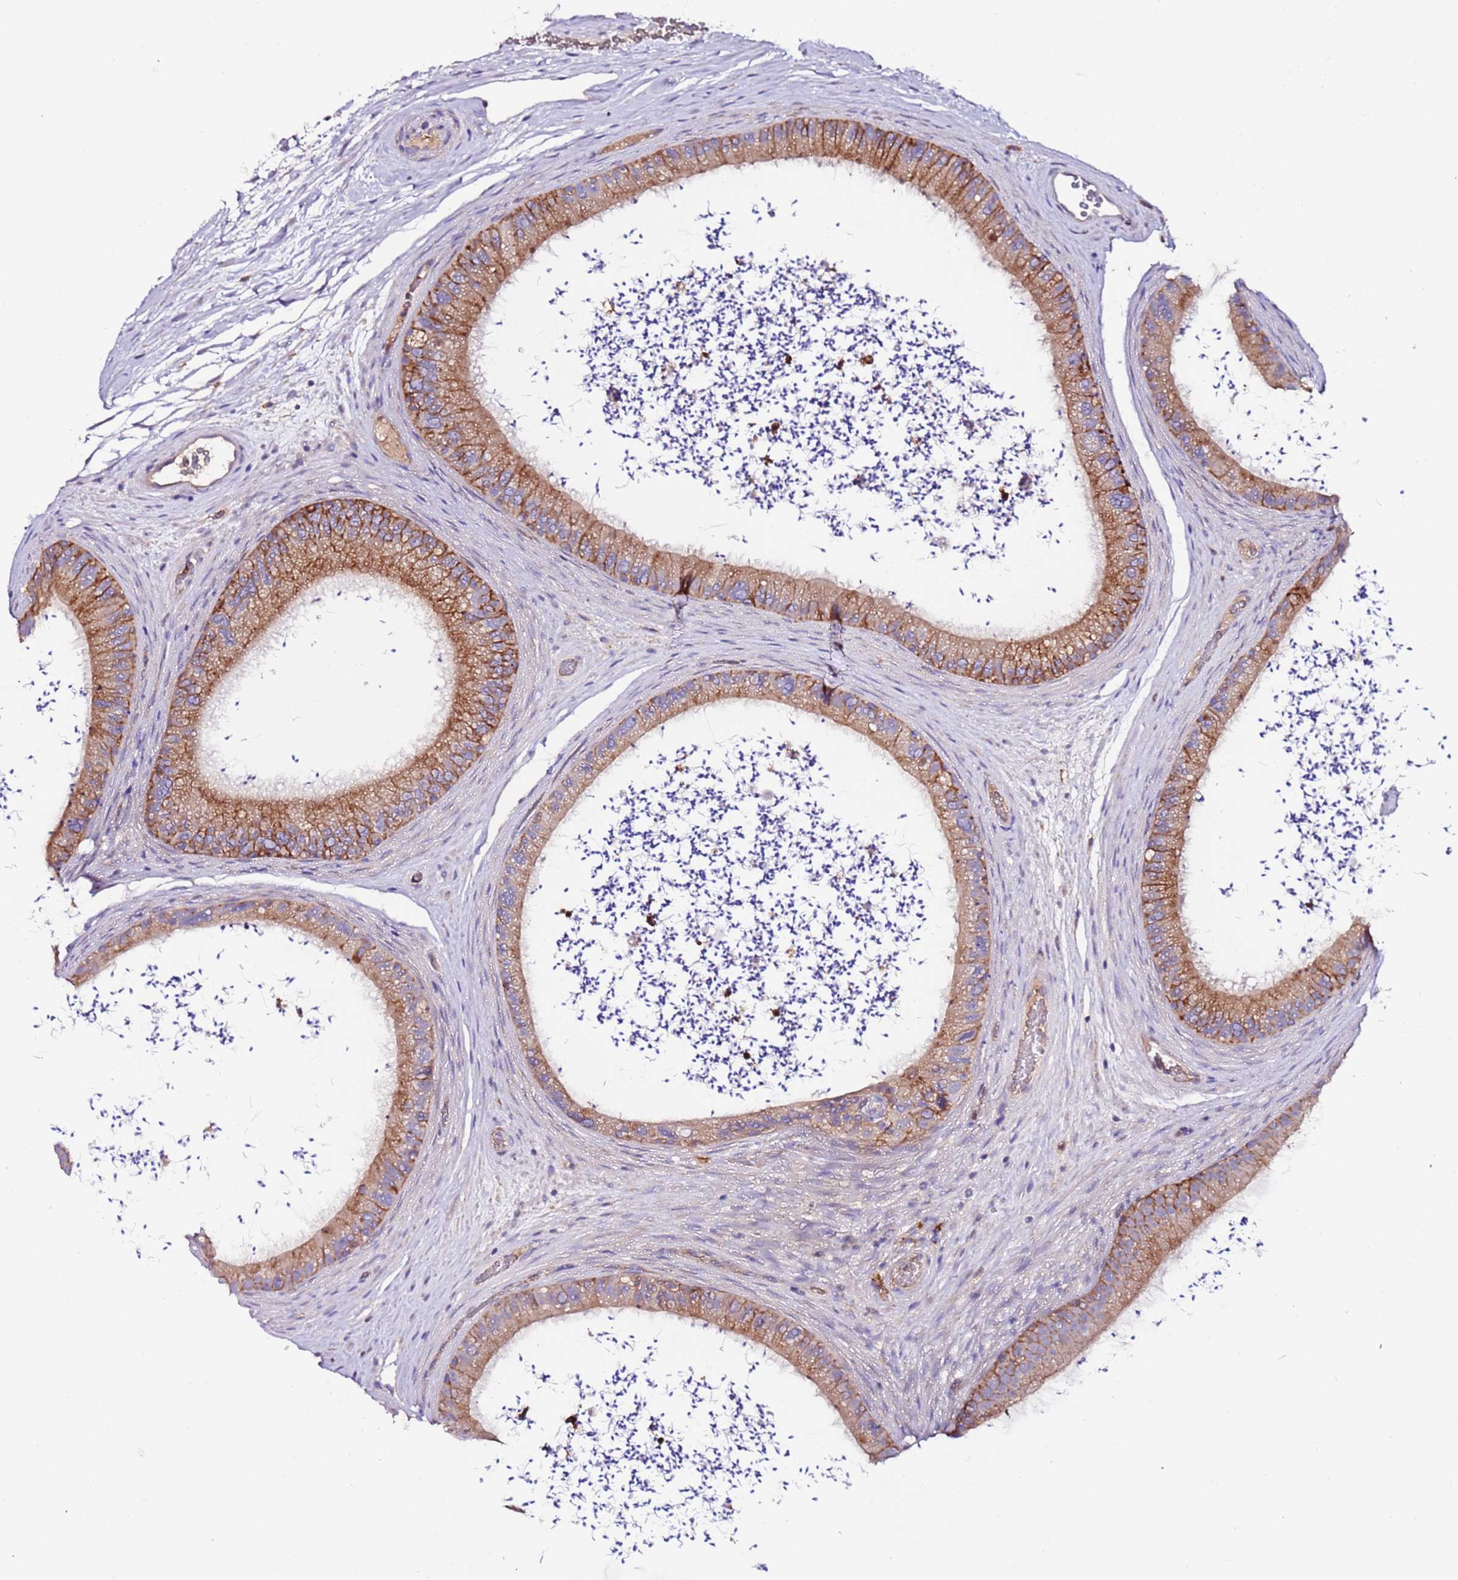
{"staining": {"intensity": "moderate", "quantity": ">75%", "location": "cytoplasmic/membranous"}, "tissue": "epididymis", "cell_type": "Glandular cells", "image_type": "normal", "snomed": [{"axis": "morphology", "description": "Normal tissue, NOS"}, {"axis": "topography", "description": "Epididymis, spermatic cord, NOS"}], "caption": "Human epididymis stained for a protein (brown) reveals moderate cytoplasmic/membranous positive positivity in approximately >75% of glandular cells.", "gene": "FLVCR1", "patient": {"sex": "male", "age": 50}}